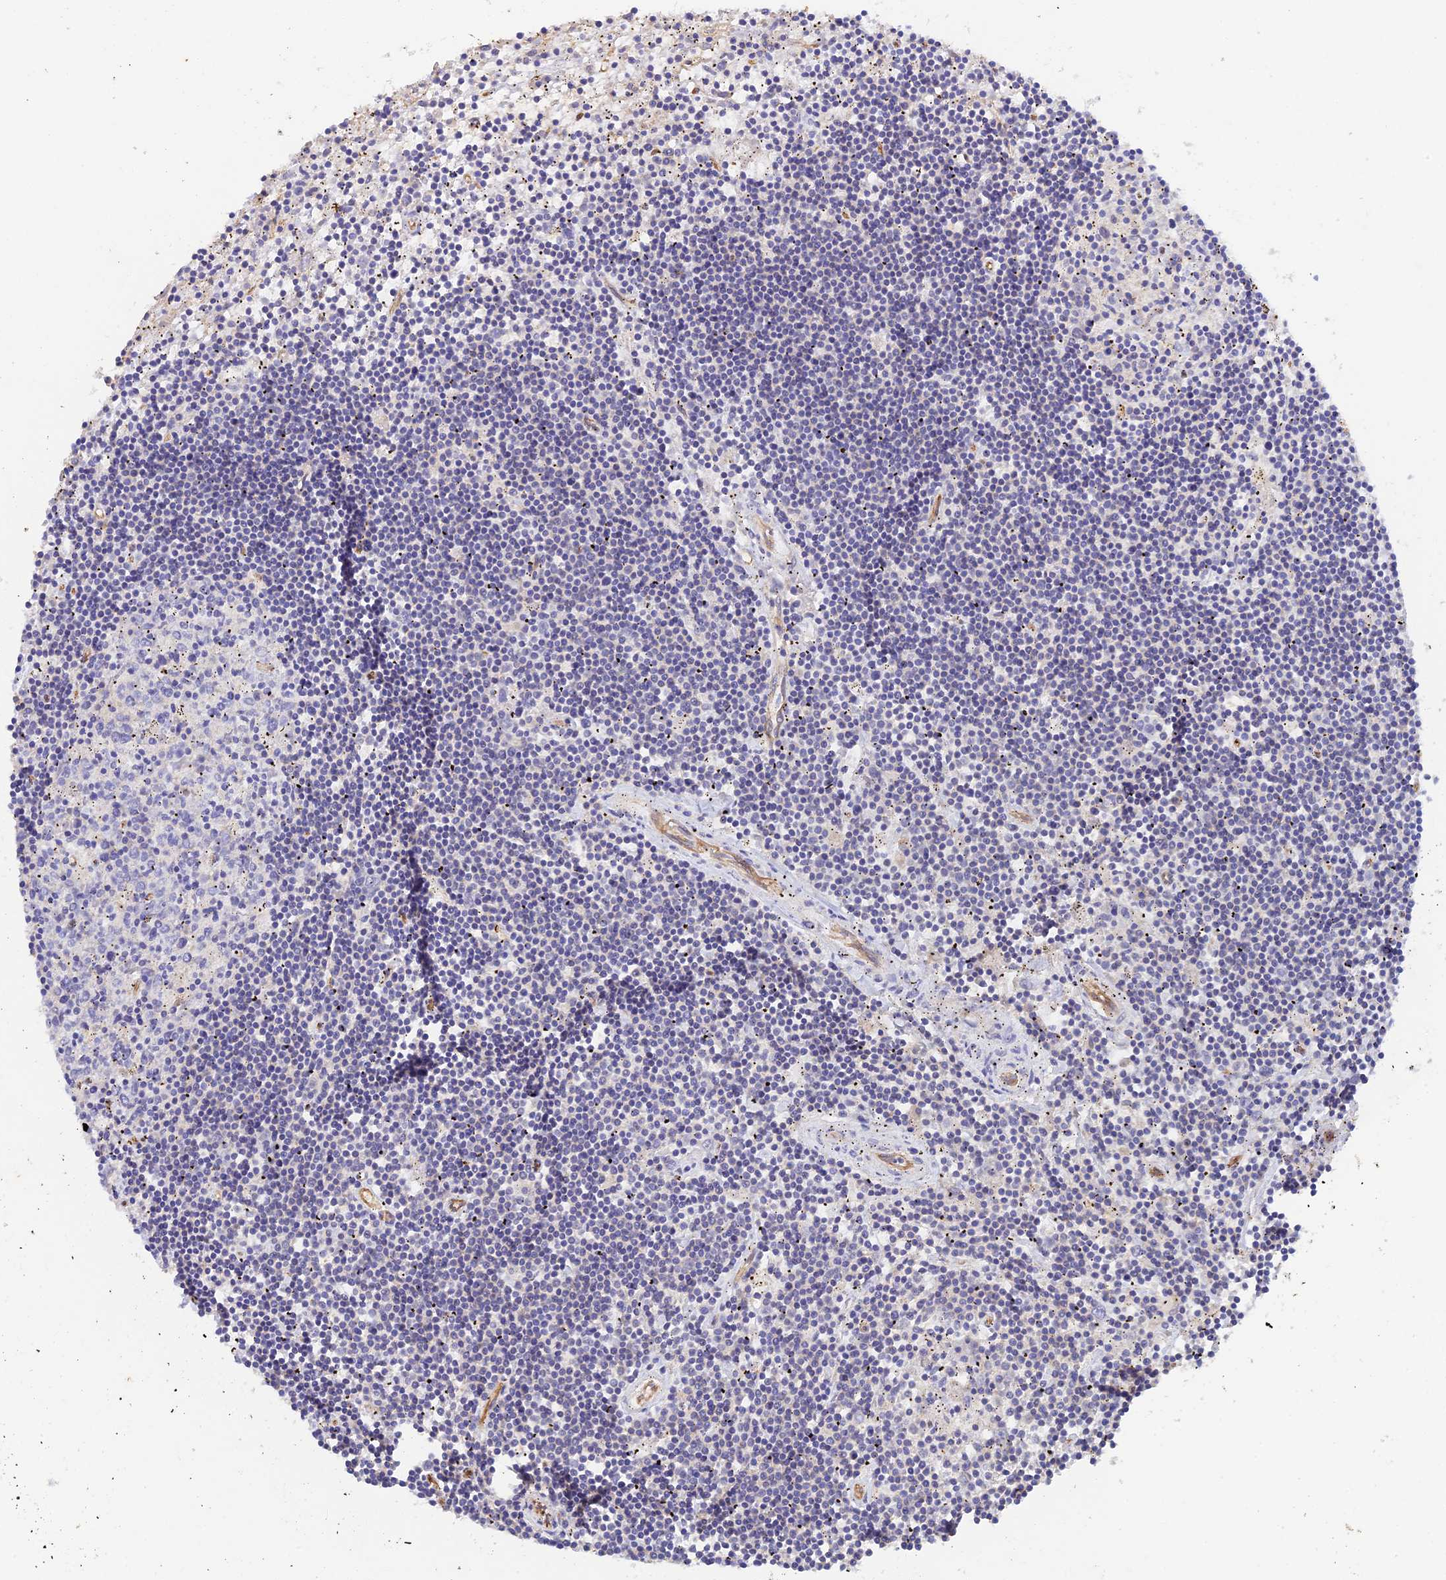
{"staining": {"intensity": "negative", "quantity": "none", "location": "none"}, "tissue": "lymphoma", "cell_type": "Tumor cells", "image_type": "cancer", "snomed": [{"axis": "morphology", "description": "Malignant lymphoma, non-Hodgkin's type, Low grade"}, {"axis": "topography", "description": "Spleen"}], "caption": "Tumor cells are negative for brown protein staining in lymphoma.", "gene": "MYO9A", "patient": {"sex": "male", "age": 76}}